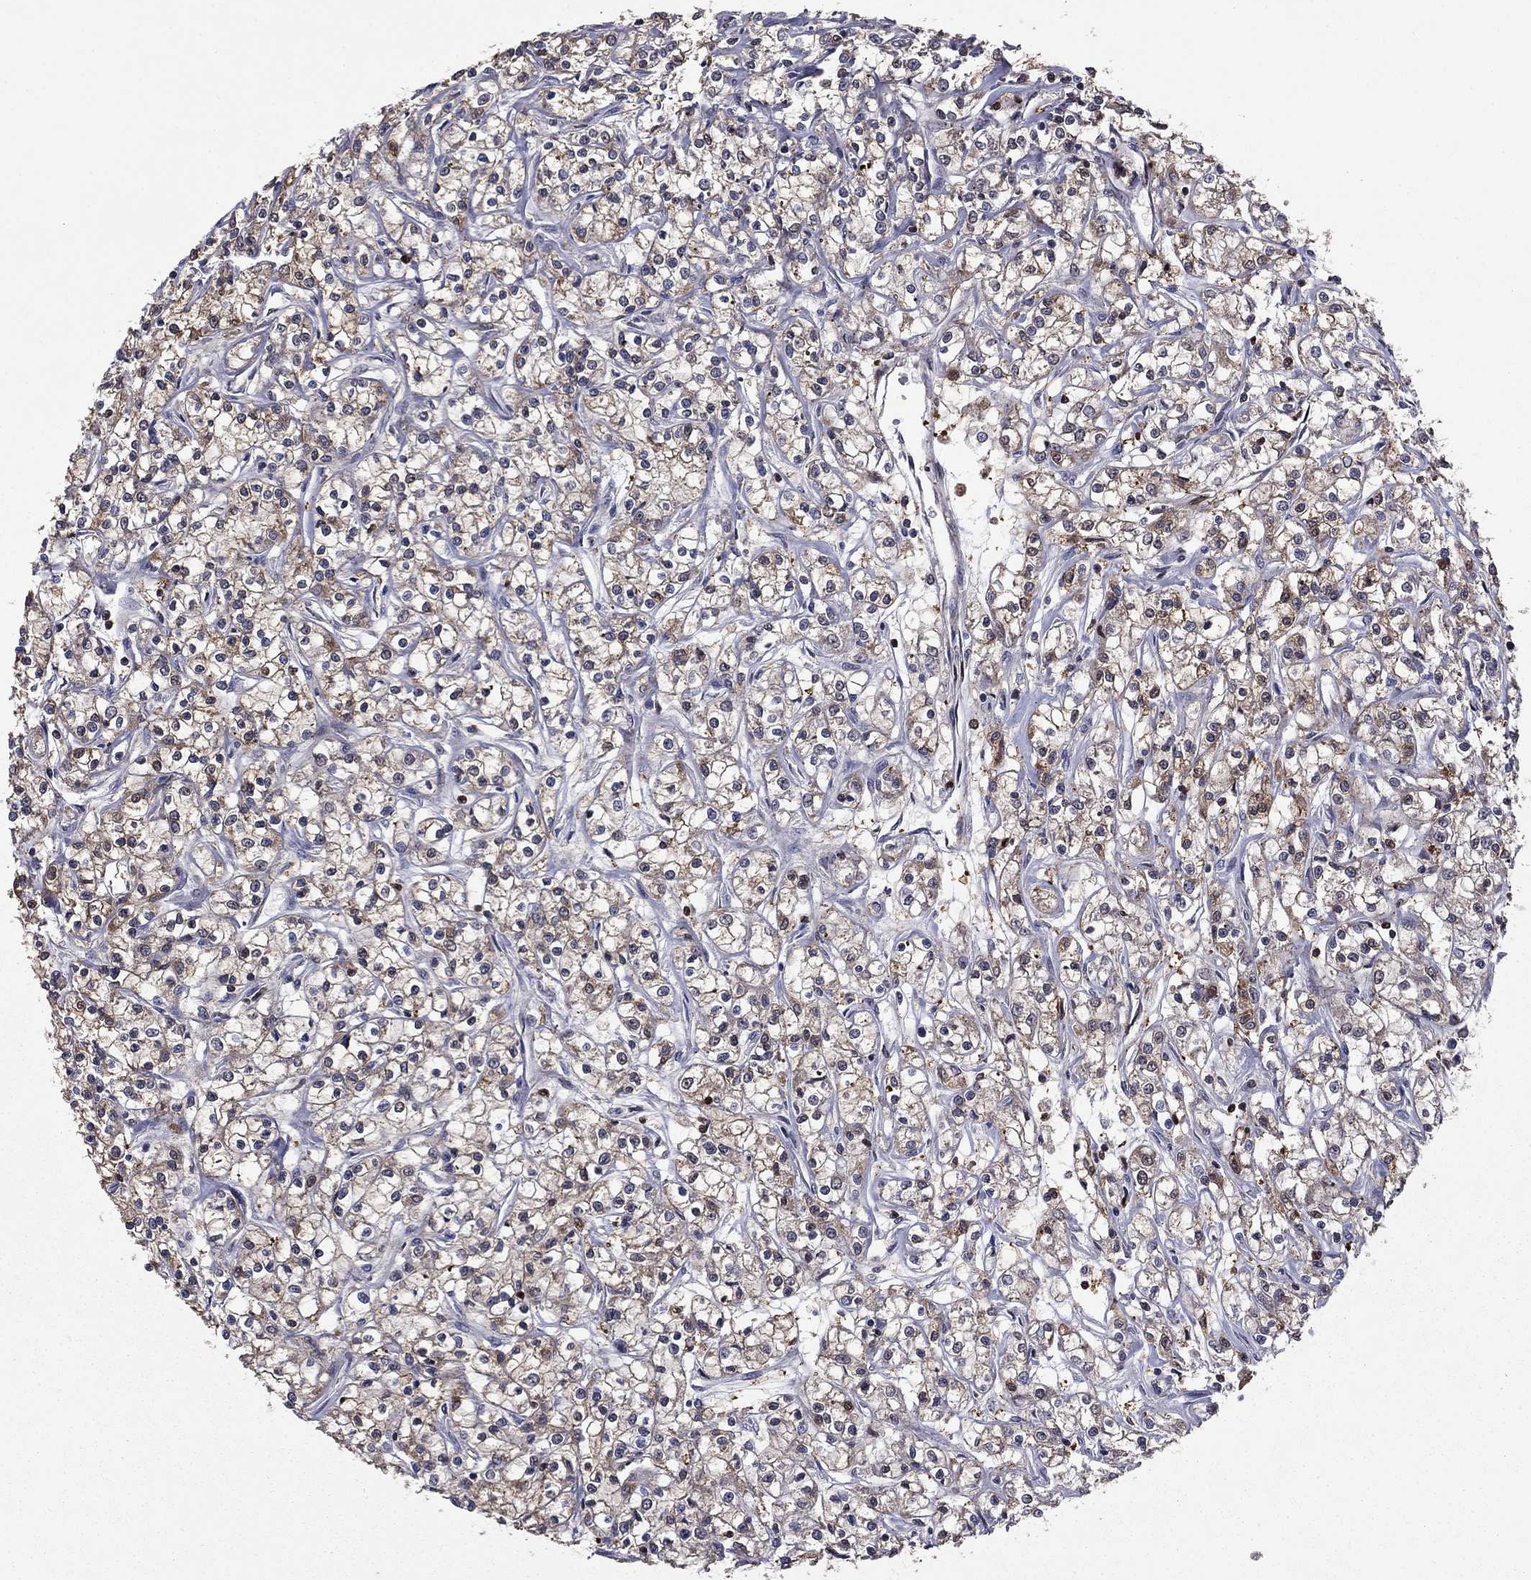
{"staining": {"intensity": "strong", "quantity": "<25%", "location": "cytoplasmic/membranous,nuclear"}, "tissue": "renal cancer", "cell_type": "Tumor cells", "image_type": "cancer", "snomed": [{"axis": "morphology", "description": "Adenocarcinoma, NOS"}, {"axis": "topography", "description": "Kidney"}], "caption": "This image shows immunohistochemistry (IHC) staining of human adenocarcinoma (renal), with medium strong cytoplasmic/membranous and nuclear expression in about <25% of tumor cells.", "gene": "APPBP2", "patient": {"sex": "female", "age": 59}}